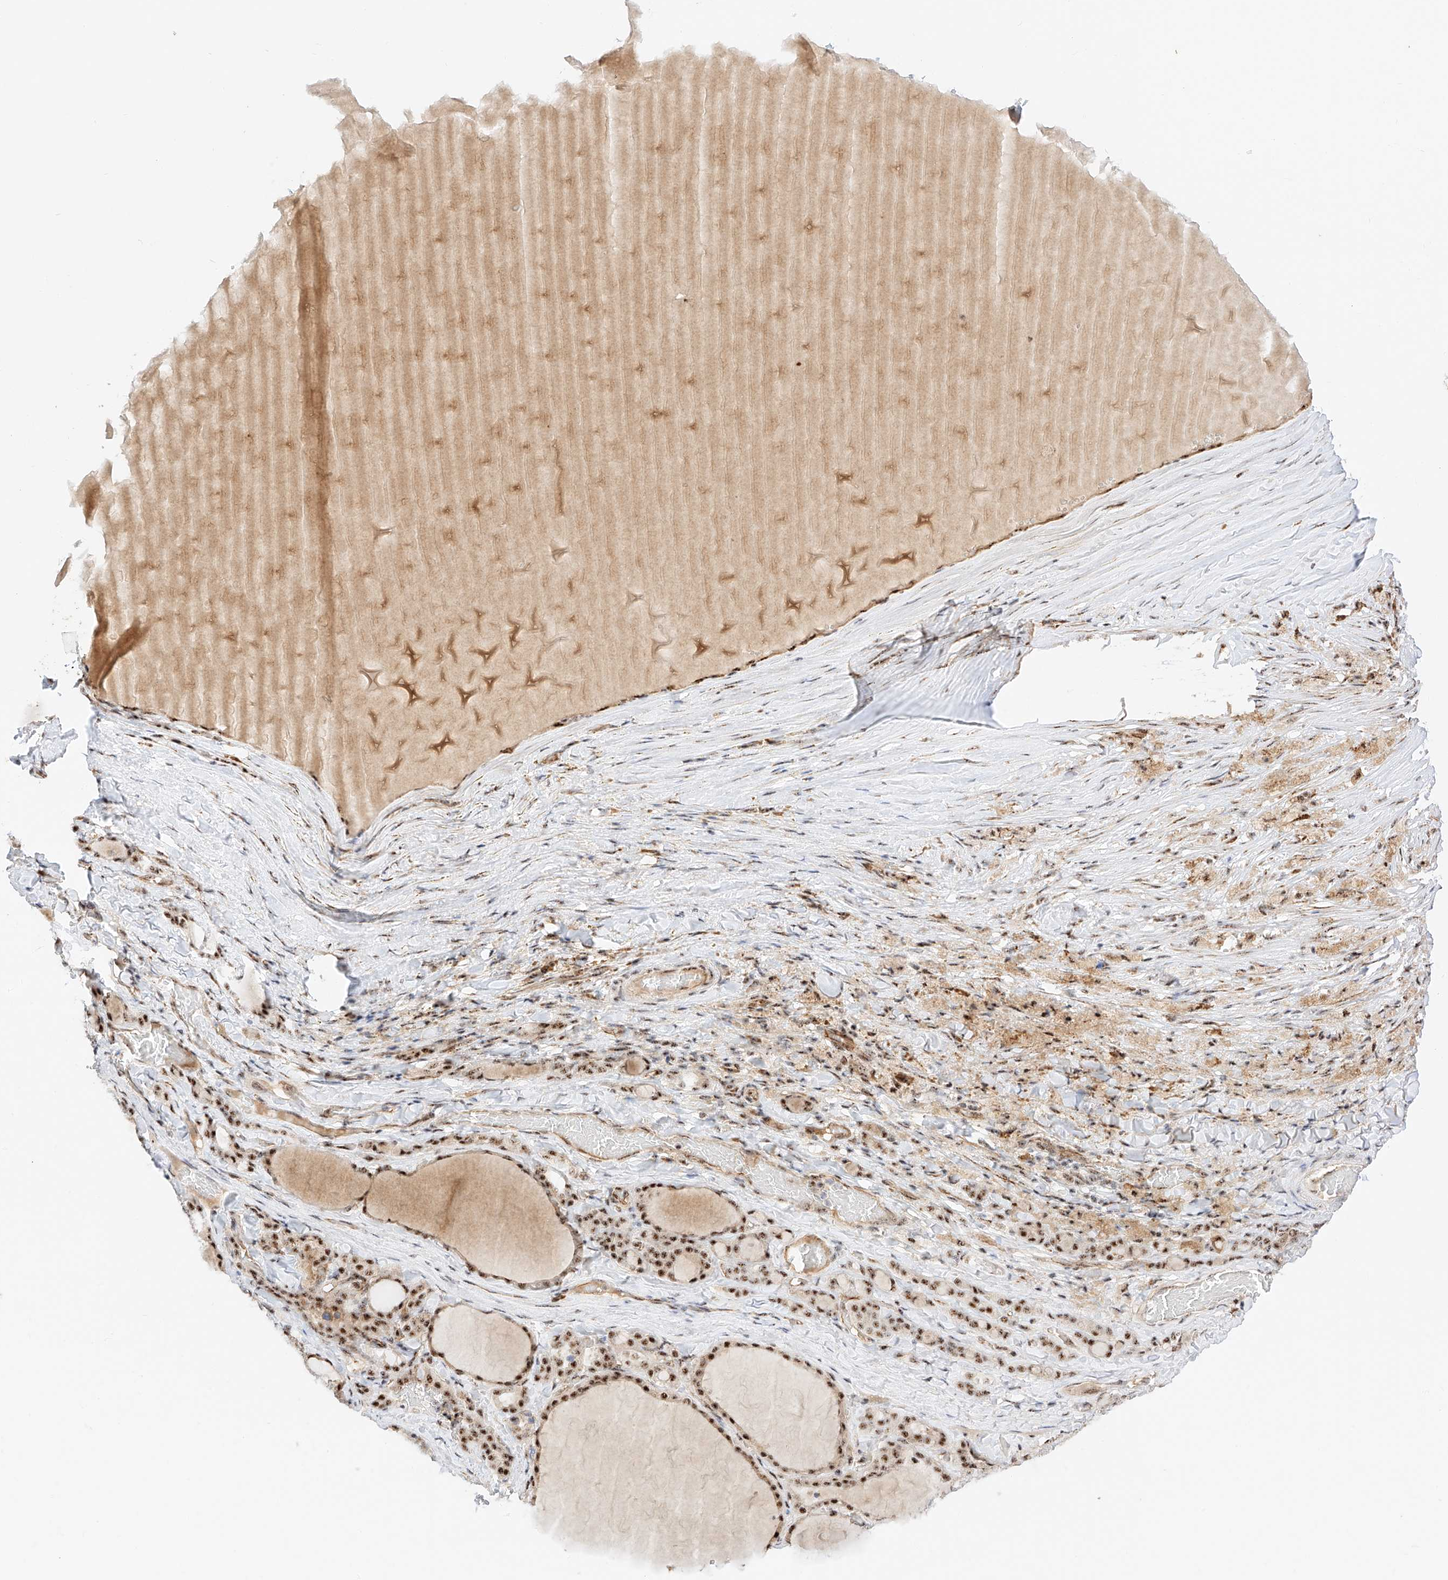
{"staining": {"intensity": "strong", "quantity": ">75%", "location": "nuclear"}, "tissue": "thyroid gland", "cell_type": "Glandular cells", "image_type": "normal", "snomed": [{"axis": "morphology", "description": "Normal tissue, NOS"}, {"axis": "topography", "description": "Thyroid gland"}], "caption": "A histopathology image showing strong nuclear staining in about >75% of glandular cells in unremarkable thyroid gland, as visualized by brown immunohistochemical staining.", "gene": "ATXN7L2", "patient": {"sex": "female", "age": 22}}